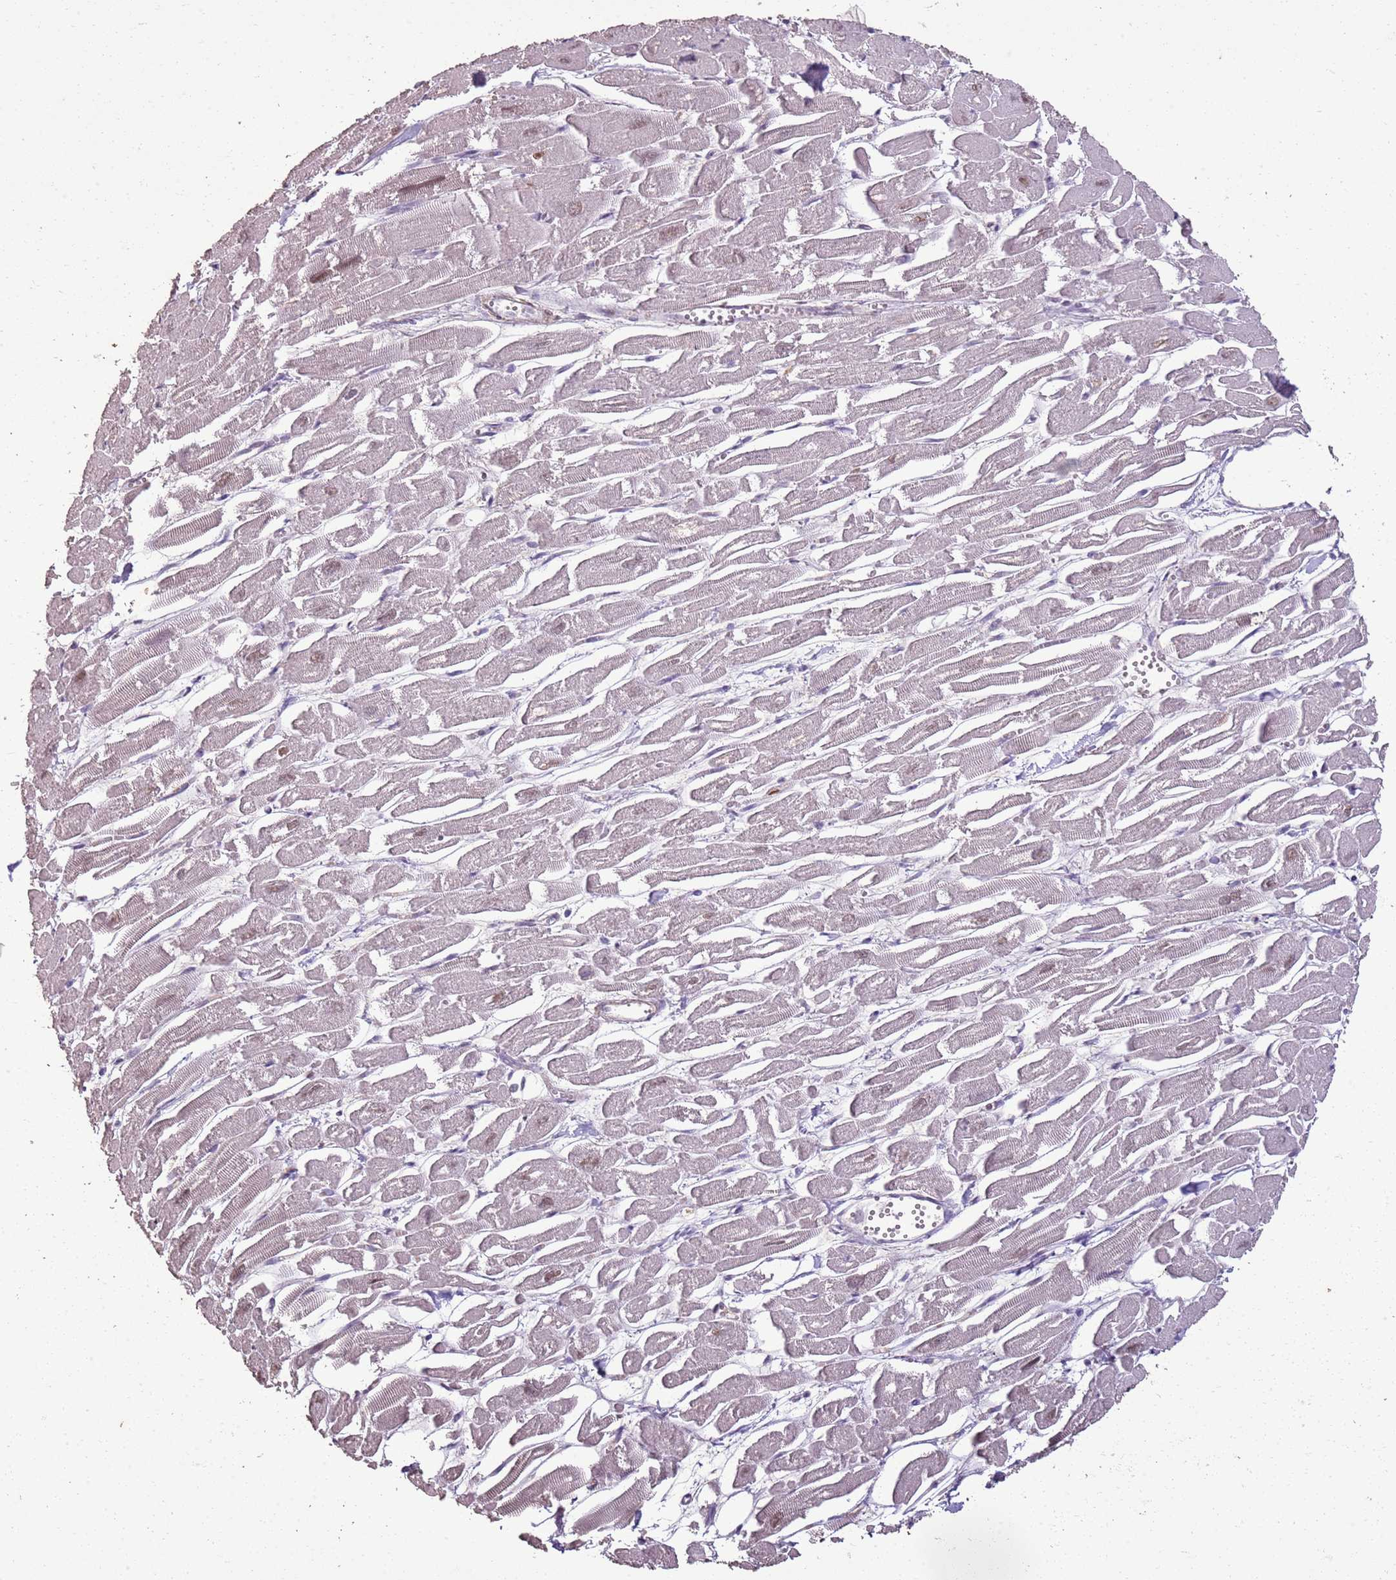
{"staining": {"intensity": "moderate", "quantity": "25%-75%", "location": "cytoplasmic/membranous,nuclear"}, "tissue": "heart muscle", "cell_type": "Cardiomyocytes", "image_type": "normal", "snomed": [{"axis": "morphology", "description": "Normal tissue, NOS"}, {"axis": "topography", "description": "Heart"}], "caption": "Heart muscle stained for a protein (brown) shows moderate cytoplasmic/membranous,nuclear positive expression in about 25%-75% of cardiomyocytes.", "gene": "ARL14EP", "patient": {"sex": "male", "age": 54}}